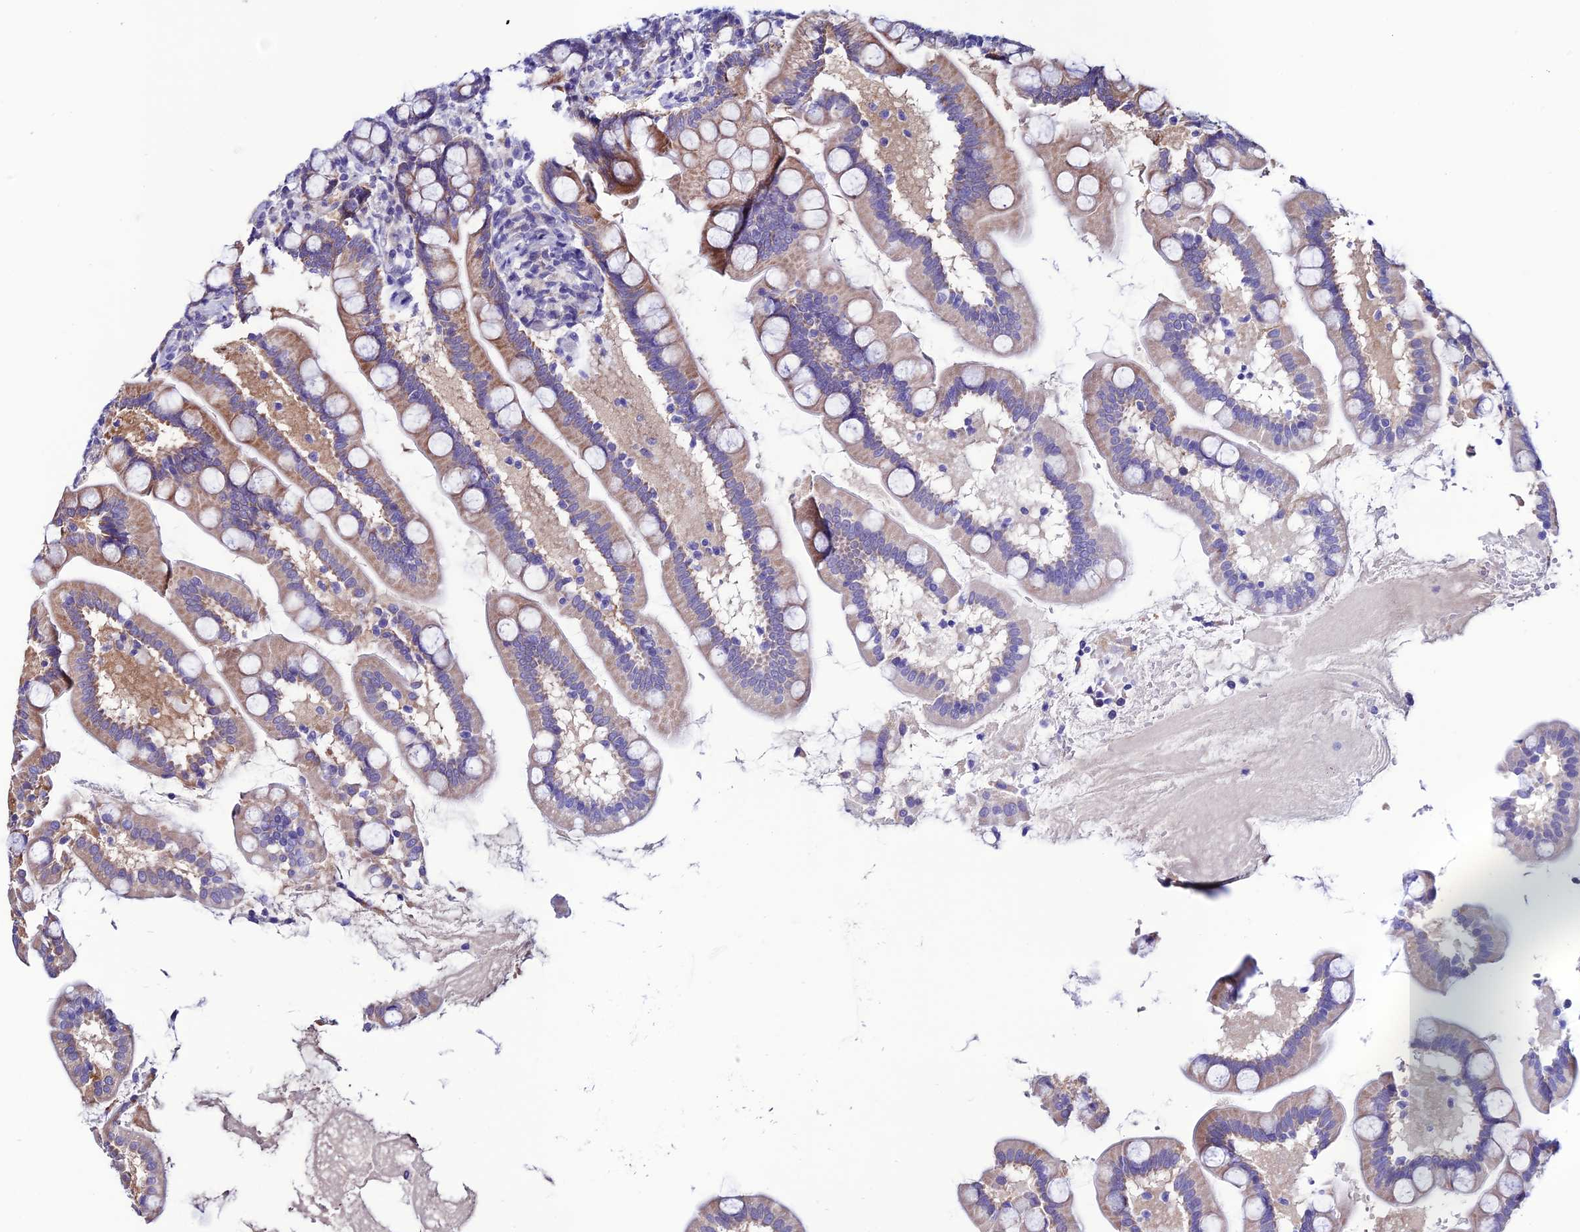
{"staining": {"intensity": "moderate", "quantity": ">75%", "location": "cytoplasmic/membranous"}, "tissue": "small intestine", "cell_type": "Glandular cells", "image_type": "normal", "snomed": [{"axis": "morphology", "description": "Normal tissue, NOS"}, {"axis": "topography", "description": "Small intestine"}], "caption": "Small intestine stained with DAB immunohistochemistry (IHC) demonstrates medium levels of moderate cytoplasmic/membranous staining in about >75% of glandular cells. The protein of interest is shown in brown color, while the nuclei are stained blue.", "gene": "FZD8", "patient": {"sex": "female", "age": 64}}